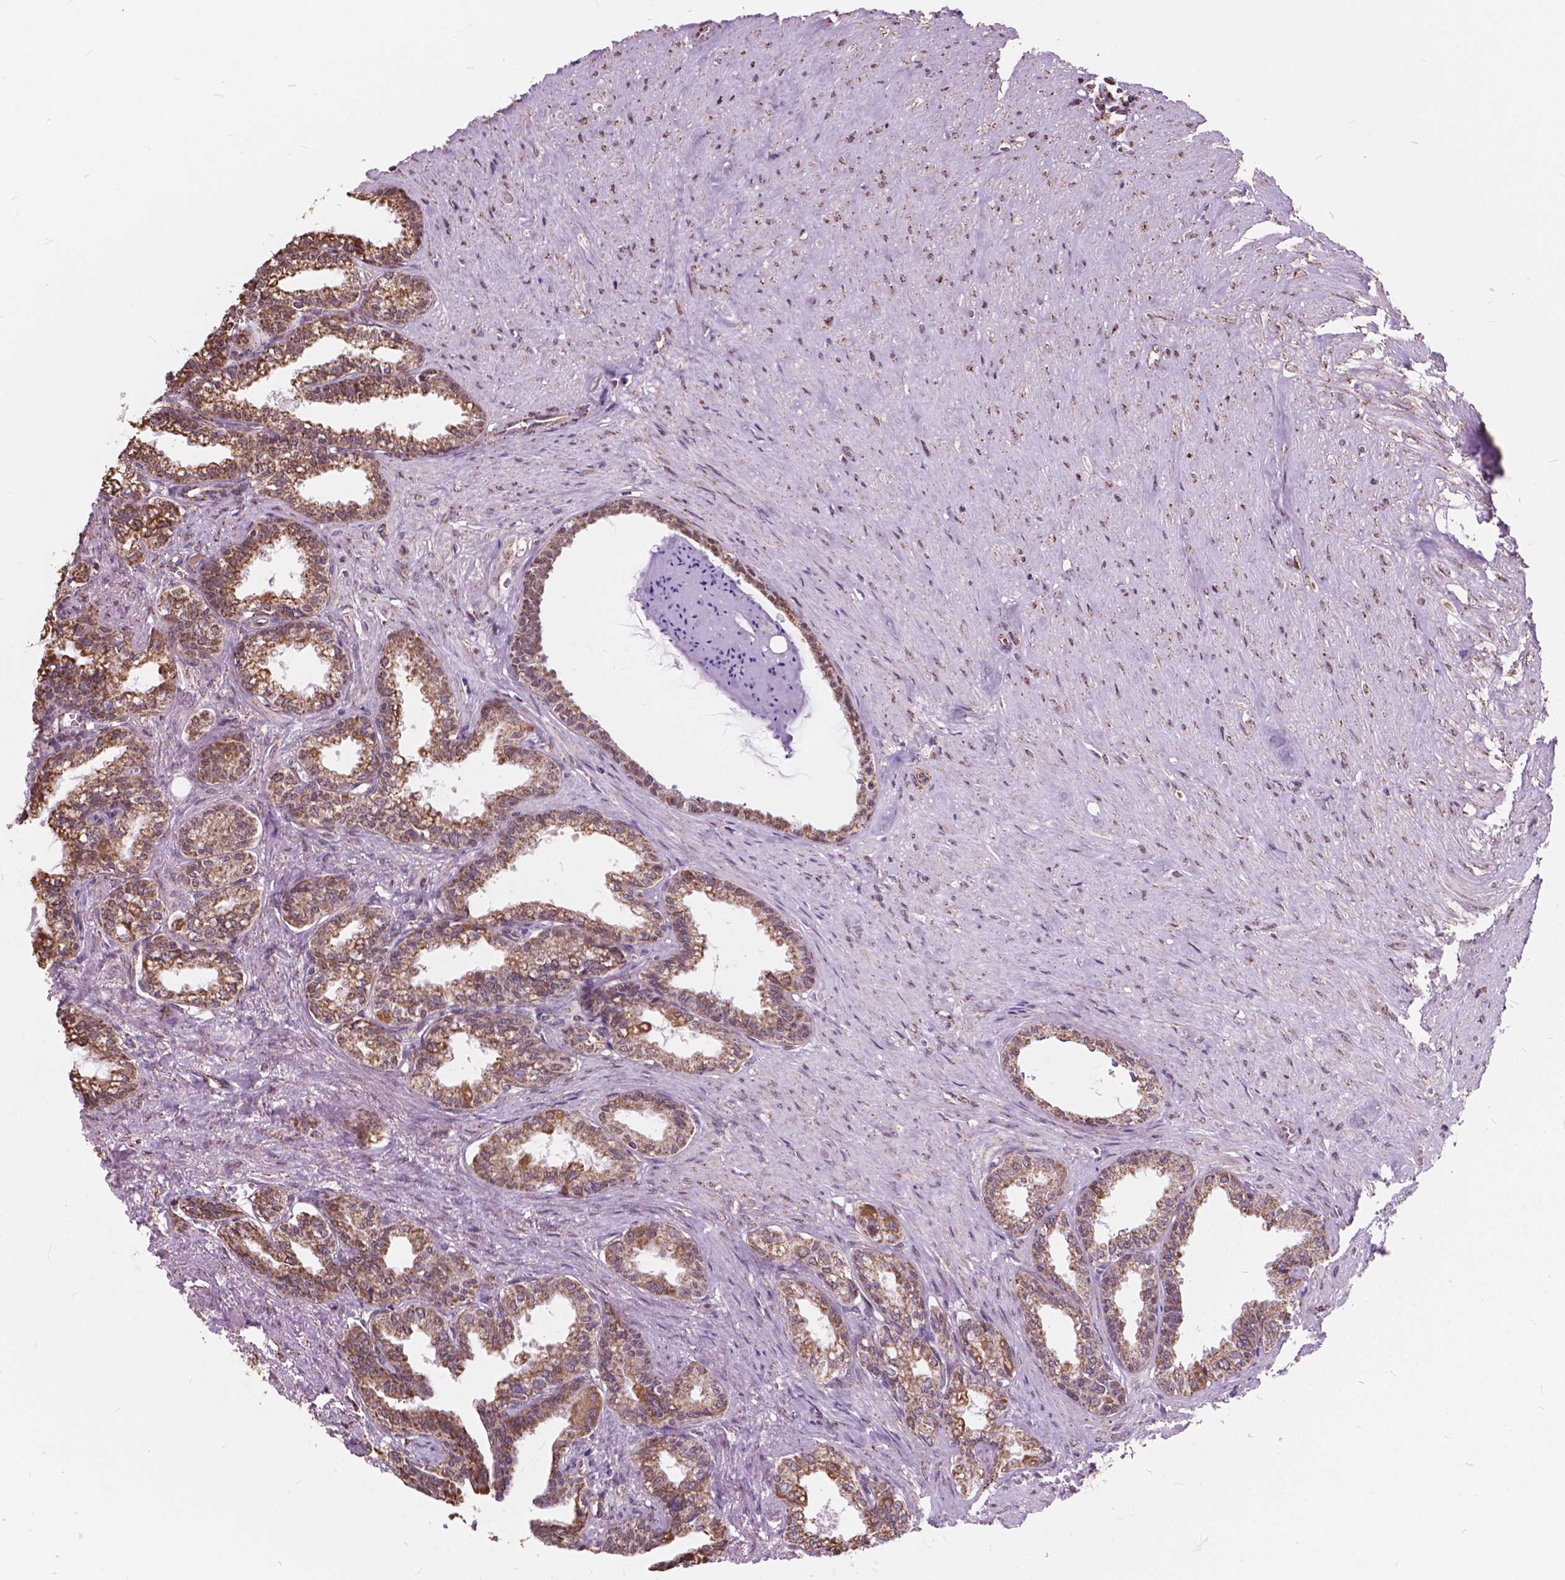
{"staining": {"intensity": "moderate", "quantity": ">75%", "location": "cytoplasmic/membranous"}, "tissue": "seminal vesicle", "cell_type": "Glandular cells", "image_type": "normal", "snomed": [{"axis": "morphology", "description": "Normal tissue, NOS"}, {"axis": "morphology", "description": "Urothelial carcinoma, NOS"}, {"axis": "topography", "description": "Urinary bladder"}, {"axis": "topography", "description": "Seminal veicle"}], "caption": "Protein staining of normal seminal vesicle reveals moderate cytoplasmic/membranous staining in about >75% of glandular cells.", "gene": "SCOC", "patient": {"sex": "male", "age": 76}}